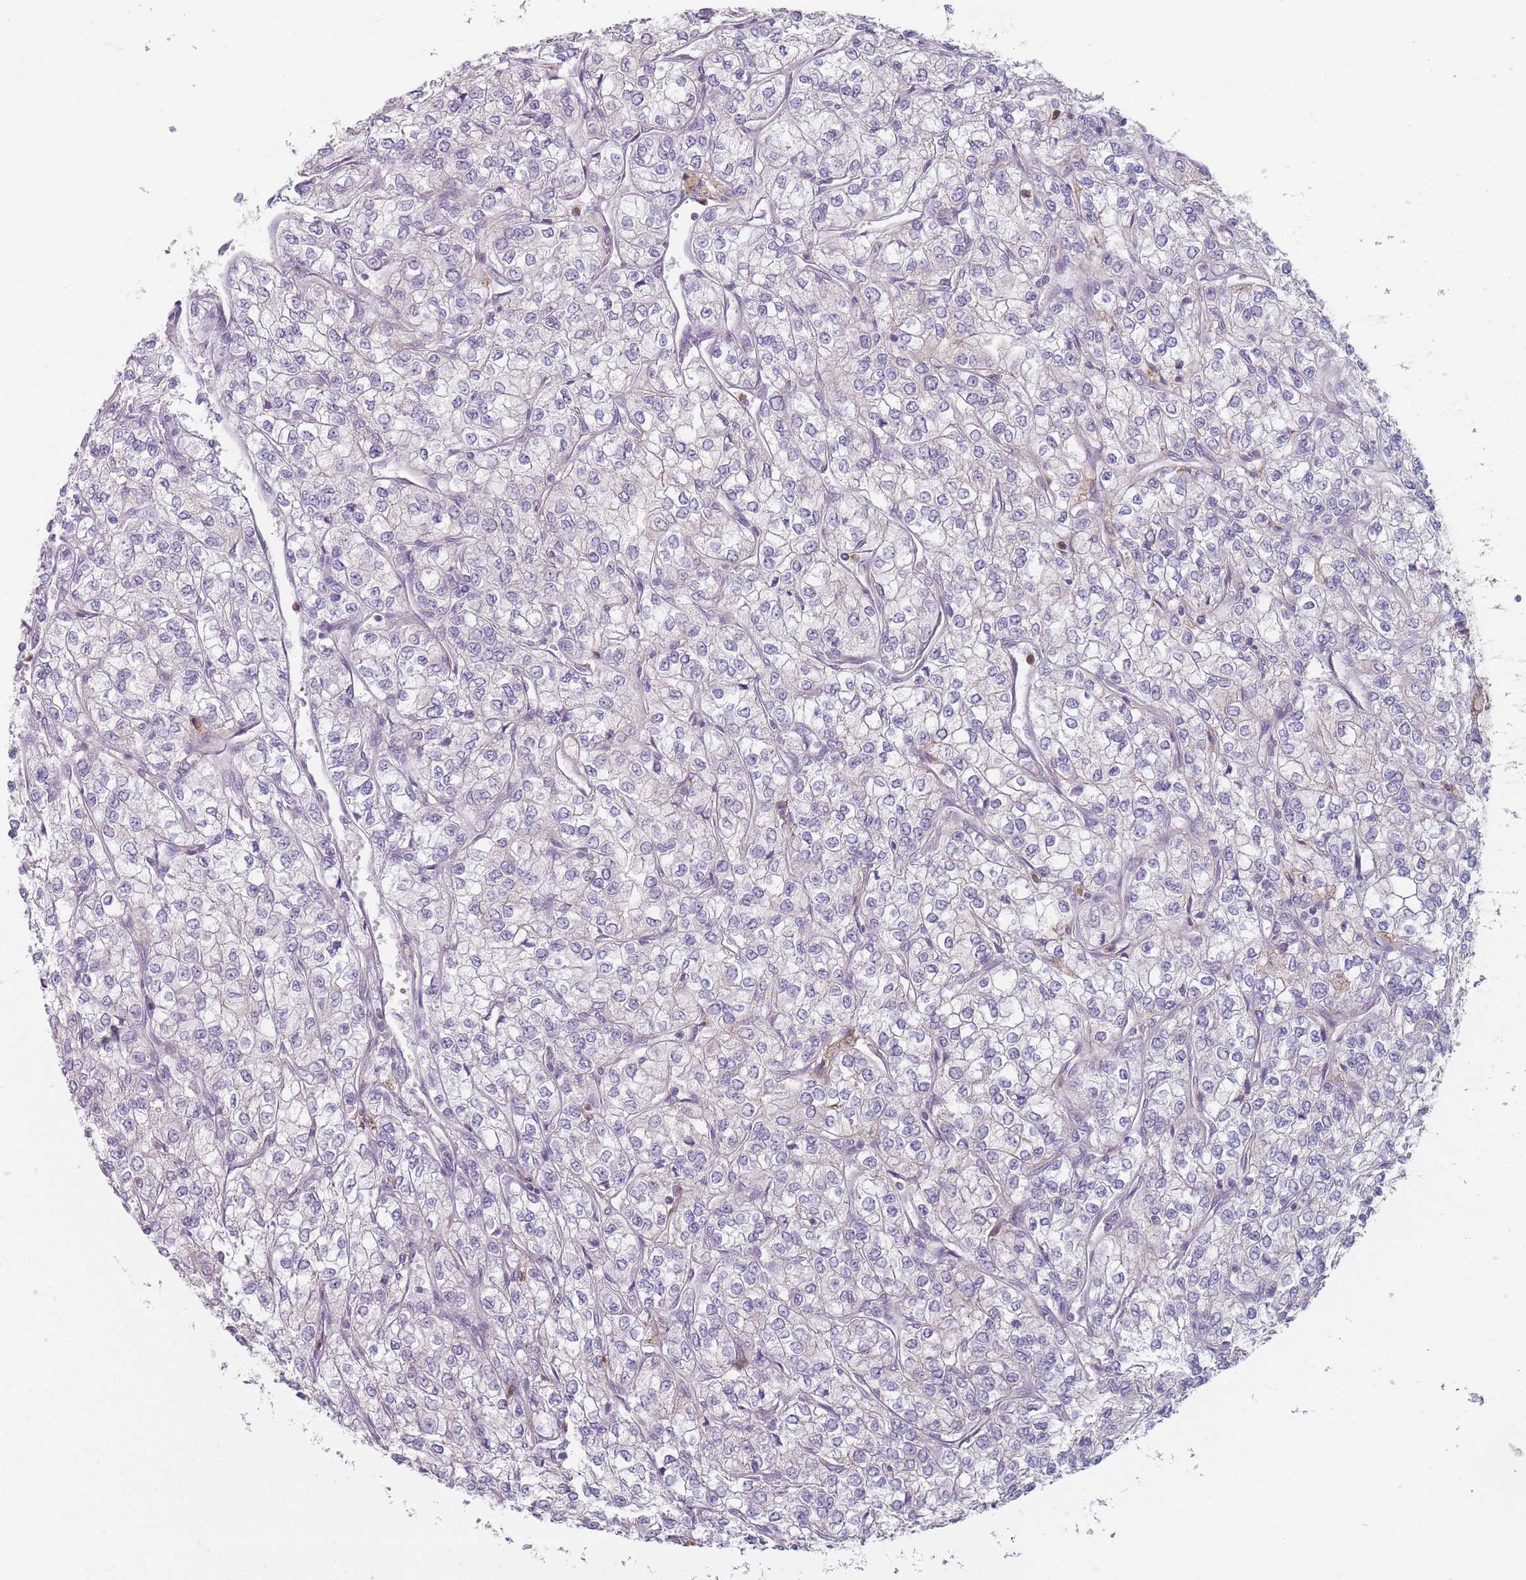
{"staining": {"intensity": "negative", "quantity": "none", "location": "none"}, "tissue": "renal cancer", "cell_type": "Tumor cells", "image_type": "cancer", "snomed": [{"axis": "morphology", "description": "Adenocarcinoma, NOS"}, {"axis": "topography", "description": "Kidney"}], "caption": "Immunohistochemical staining of adenocarcinoma (renal) displays no significant positivity in tumor cells.", "gene": "HSBP1L1", "patient": {"sex": "male", "age": 80}}